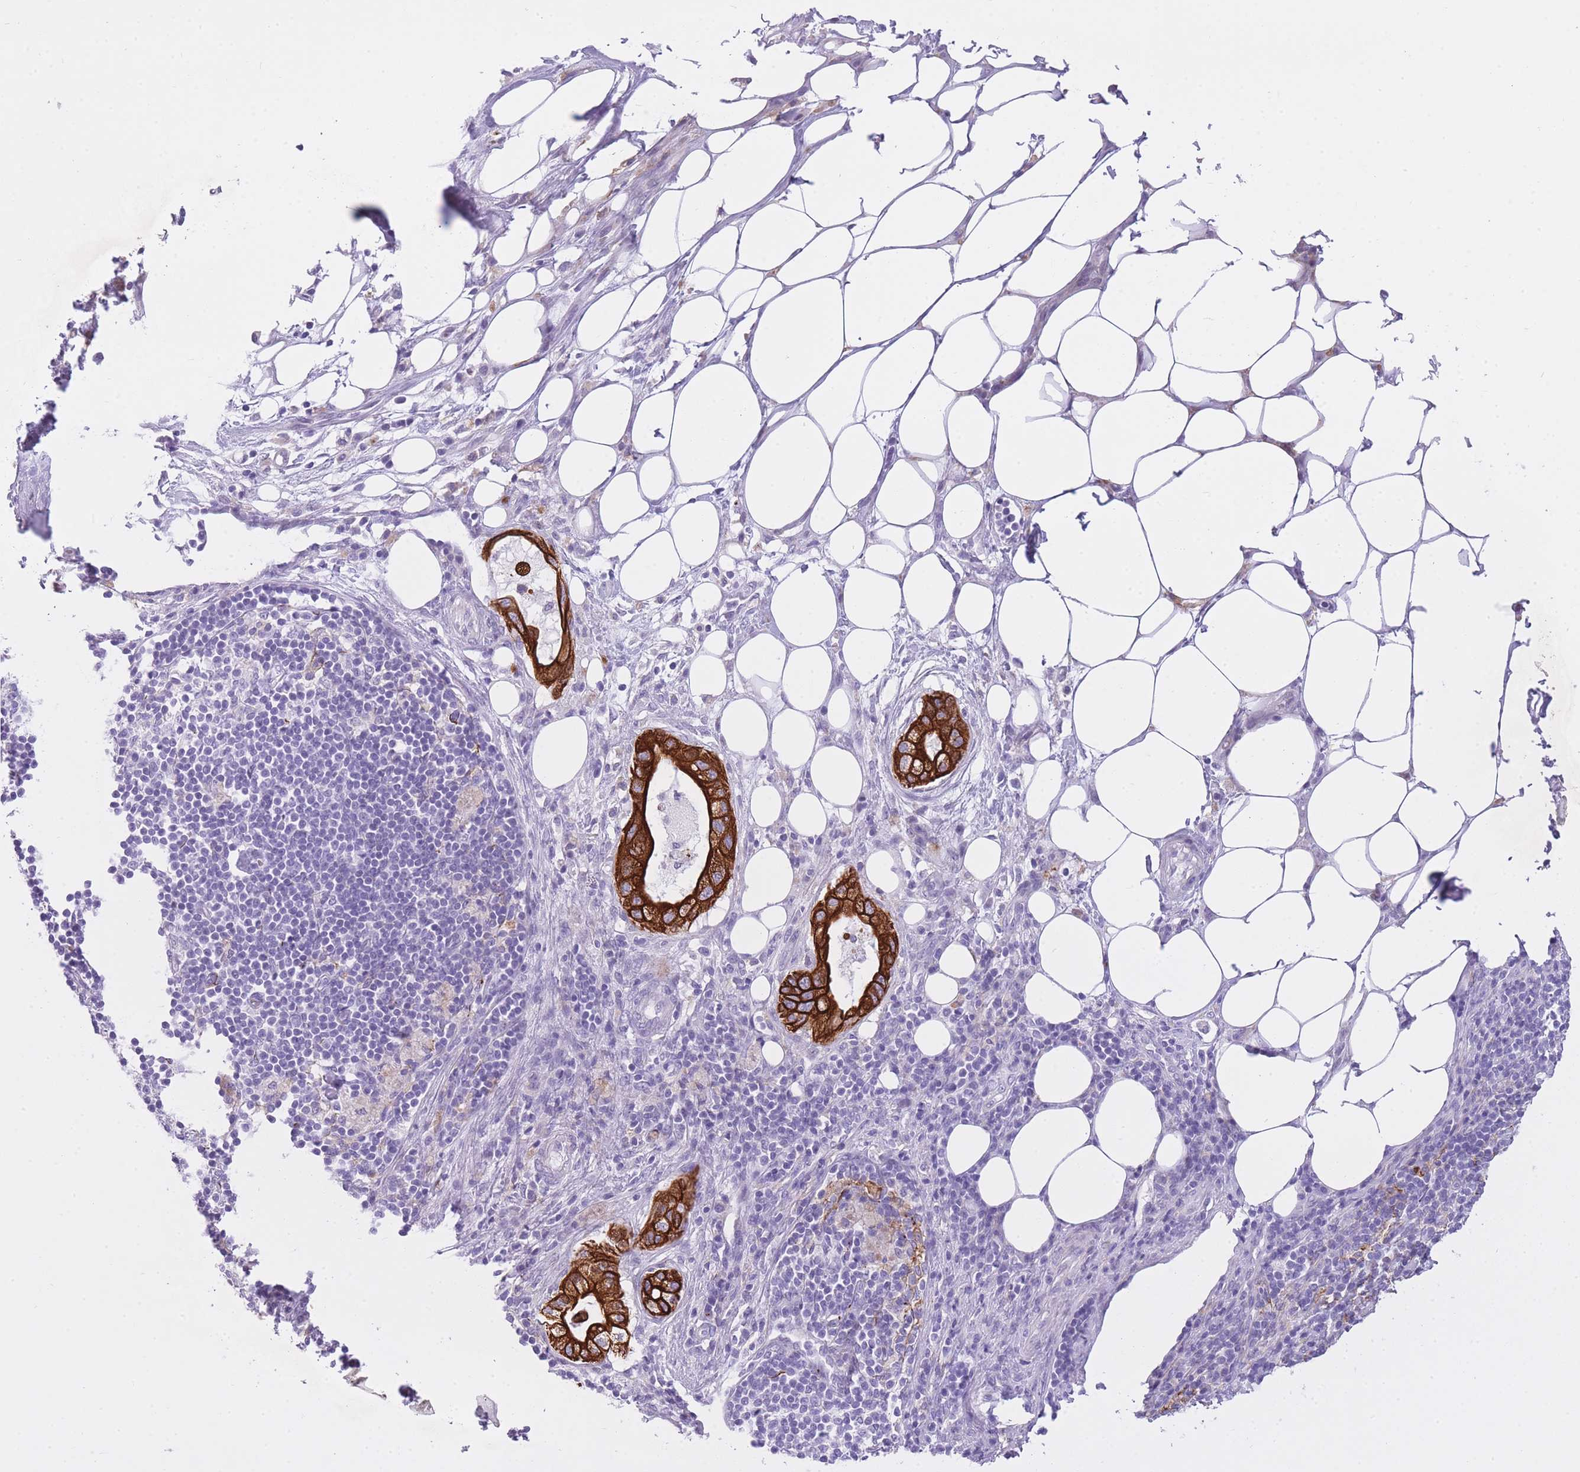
{"staining": {"intensity": "strong", "quantity": ">75%", "location": "cytoplasmic/membranous"}, "tissue": "pancreatic cancer", "cell_type": "Tumor cells", "image_type": "cancer", "snomed": [{"axis": "morphology", "description": "Adenocarcinoma, NOS"}, {"axis": "topography", "description": "Pancreas"}], "caption": "Pancreatic cancer stained with a brown dye shows strong cytoplasmic/membranous positive positivity in approximately >75% of tumor cells.", "gene": "RADX", "patient": {"sex": "male", "age": 44}}